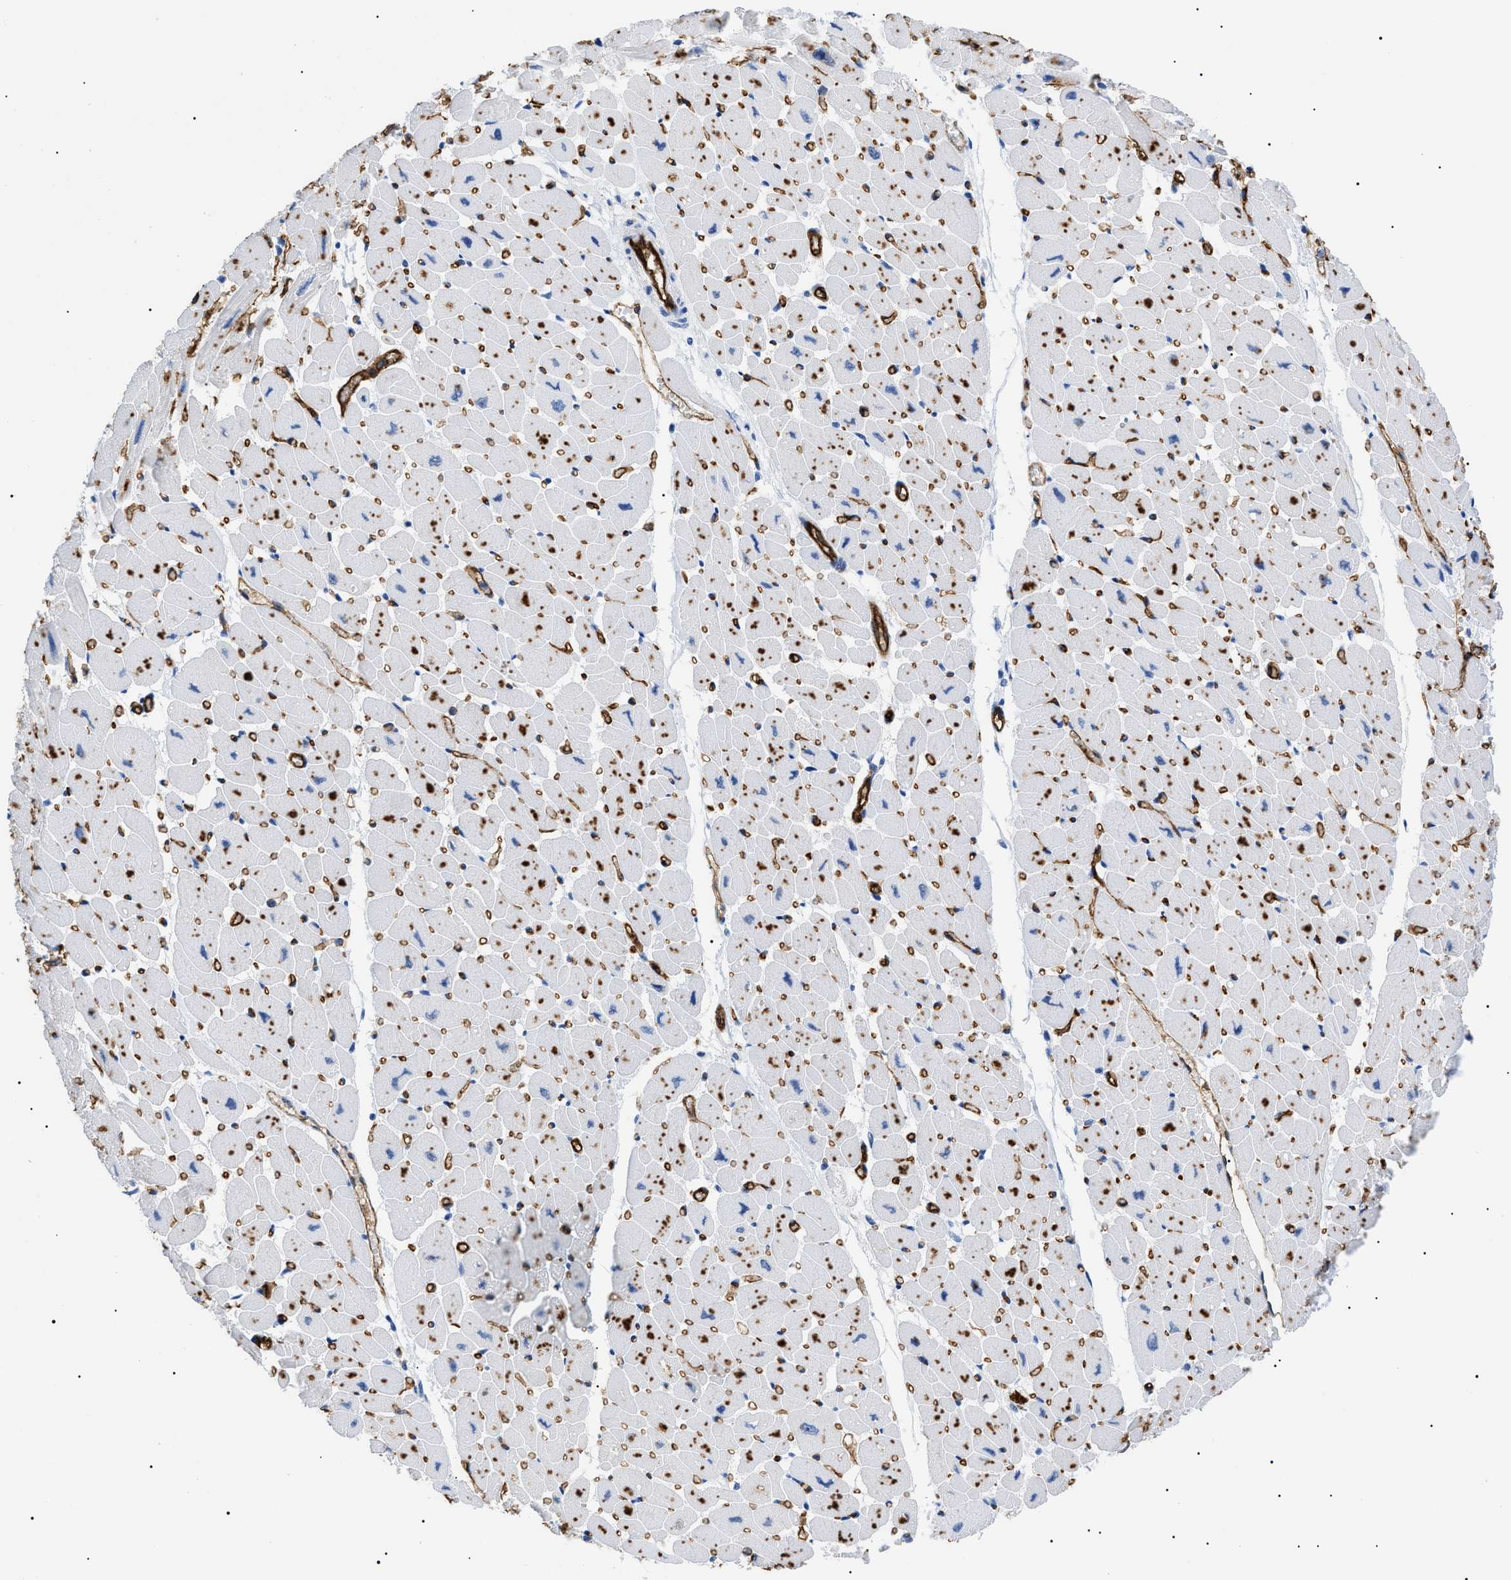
{"staining": {"intensity": "negative", "quantity": "none", "location": "none"}, "tissue": "heart muscle", "cell_type": "Cardiomyocytes", "image_type": "normal", "snomed": [{"axis": "morphology", "description": "Normal tissue, NOS"}, {"axis": "topography", "description": "Heart"}], "caption": "Immunohistochemistry (IHC) photomicrograph of normal heart muscle stained for a protein (brown), which shows no staining in cardiomyocytes.", "gene": "PODXL", "patient": {"sex": "female", "age": 54}}